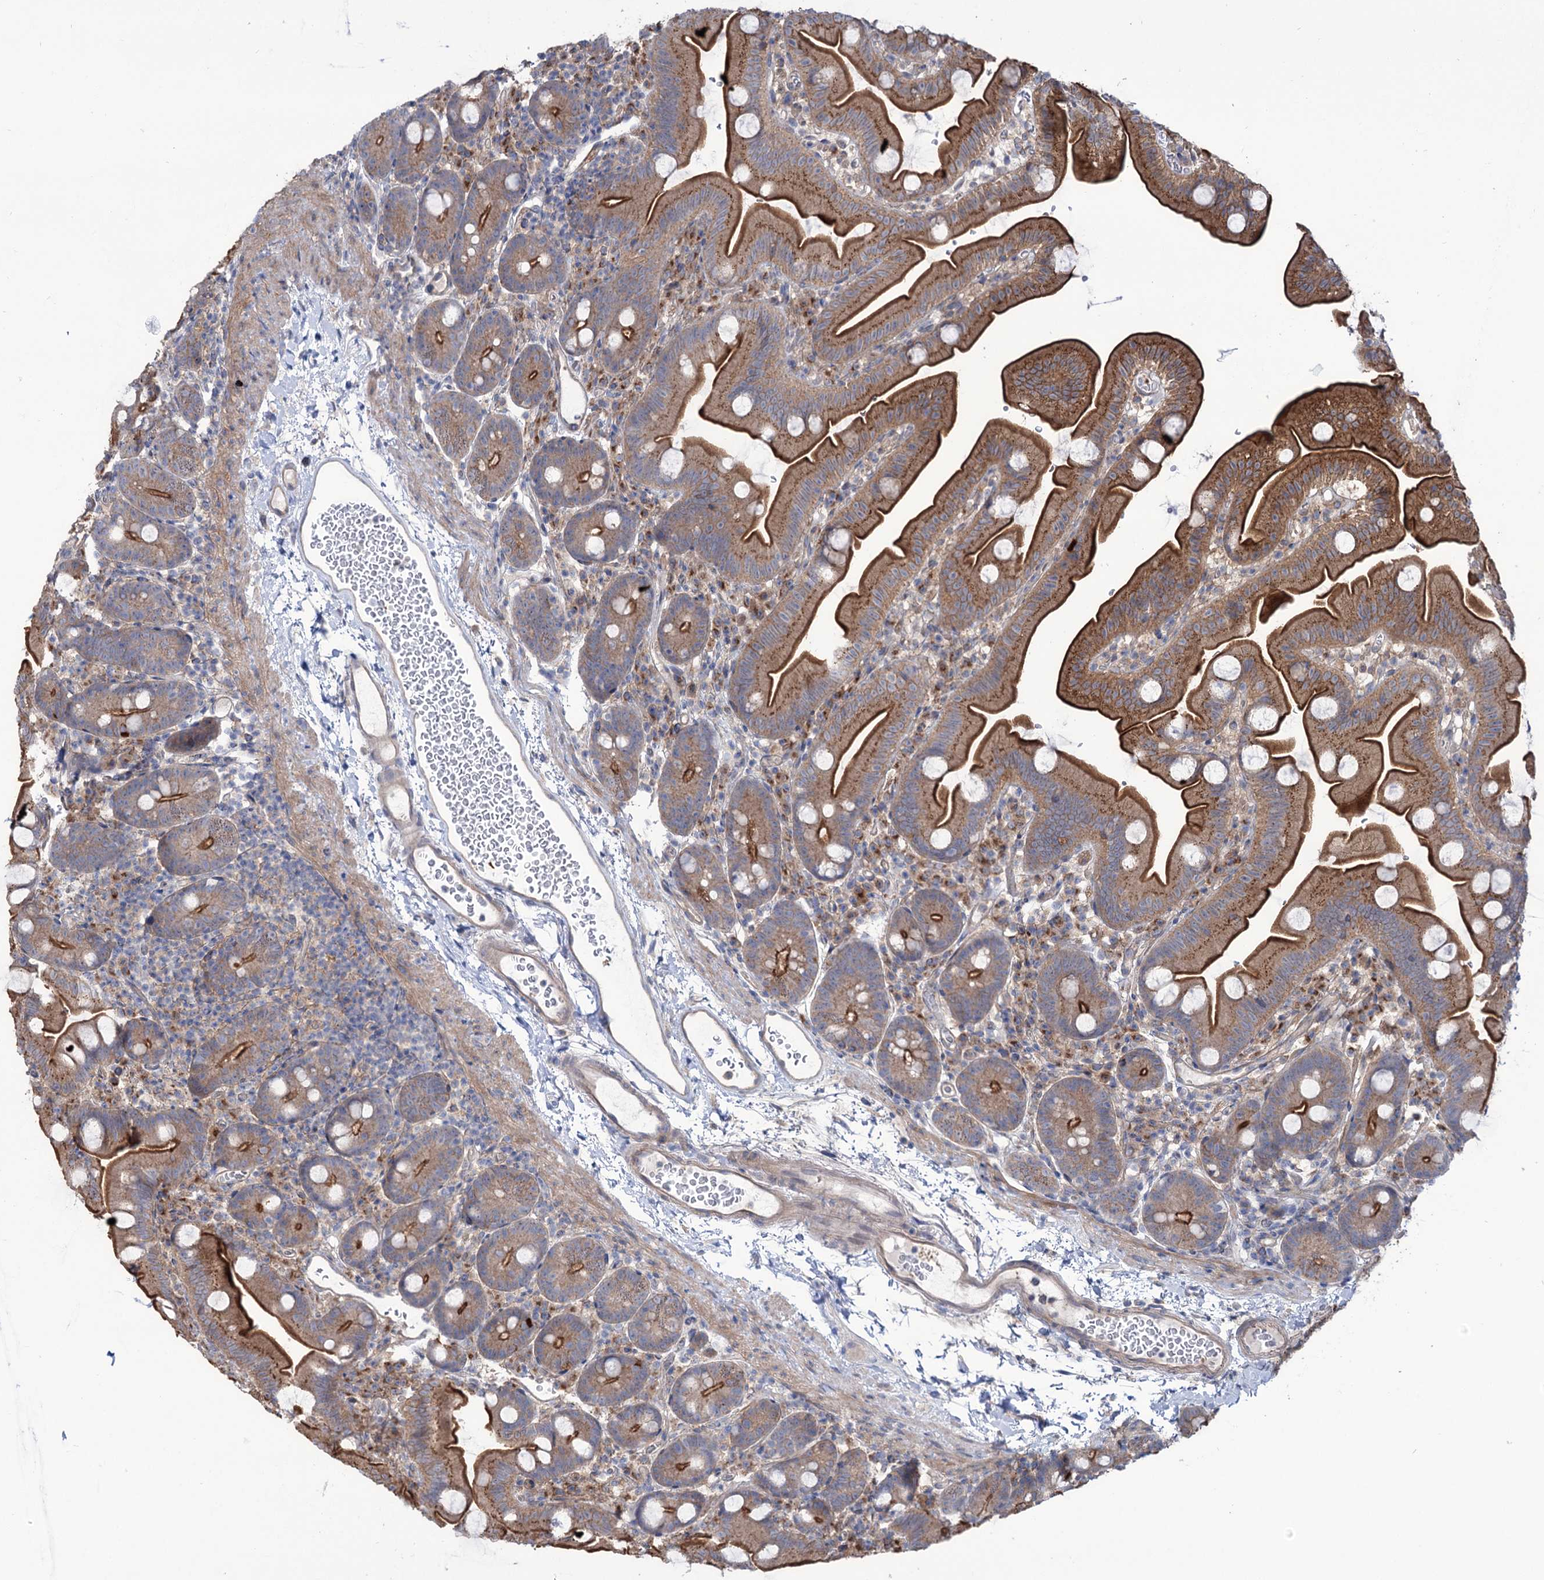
{"staining": {"intensity": "moderate", "quantity": ">75%", "location": "cytoplasmic/membranous"}, "tissue": "small intestine", "cell_type": "Glandular cells", "image_type": "normal", "snomed": [{"axis": "morphology", "description": "Normal tissue, NOS"}, {"axis": "topography", "description": "Small intestine"}], "caption": "Small intestine stained with a brown dye exhibits moderate cytoplasmic/membranous positive expression in about >75% of glandular cells.", "gene": "SEC24A", "patient": {"sex": "female", "age": 68}}